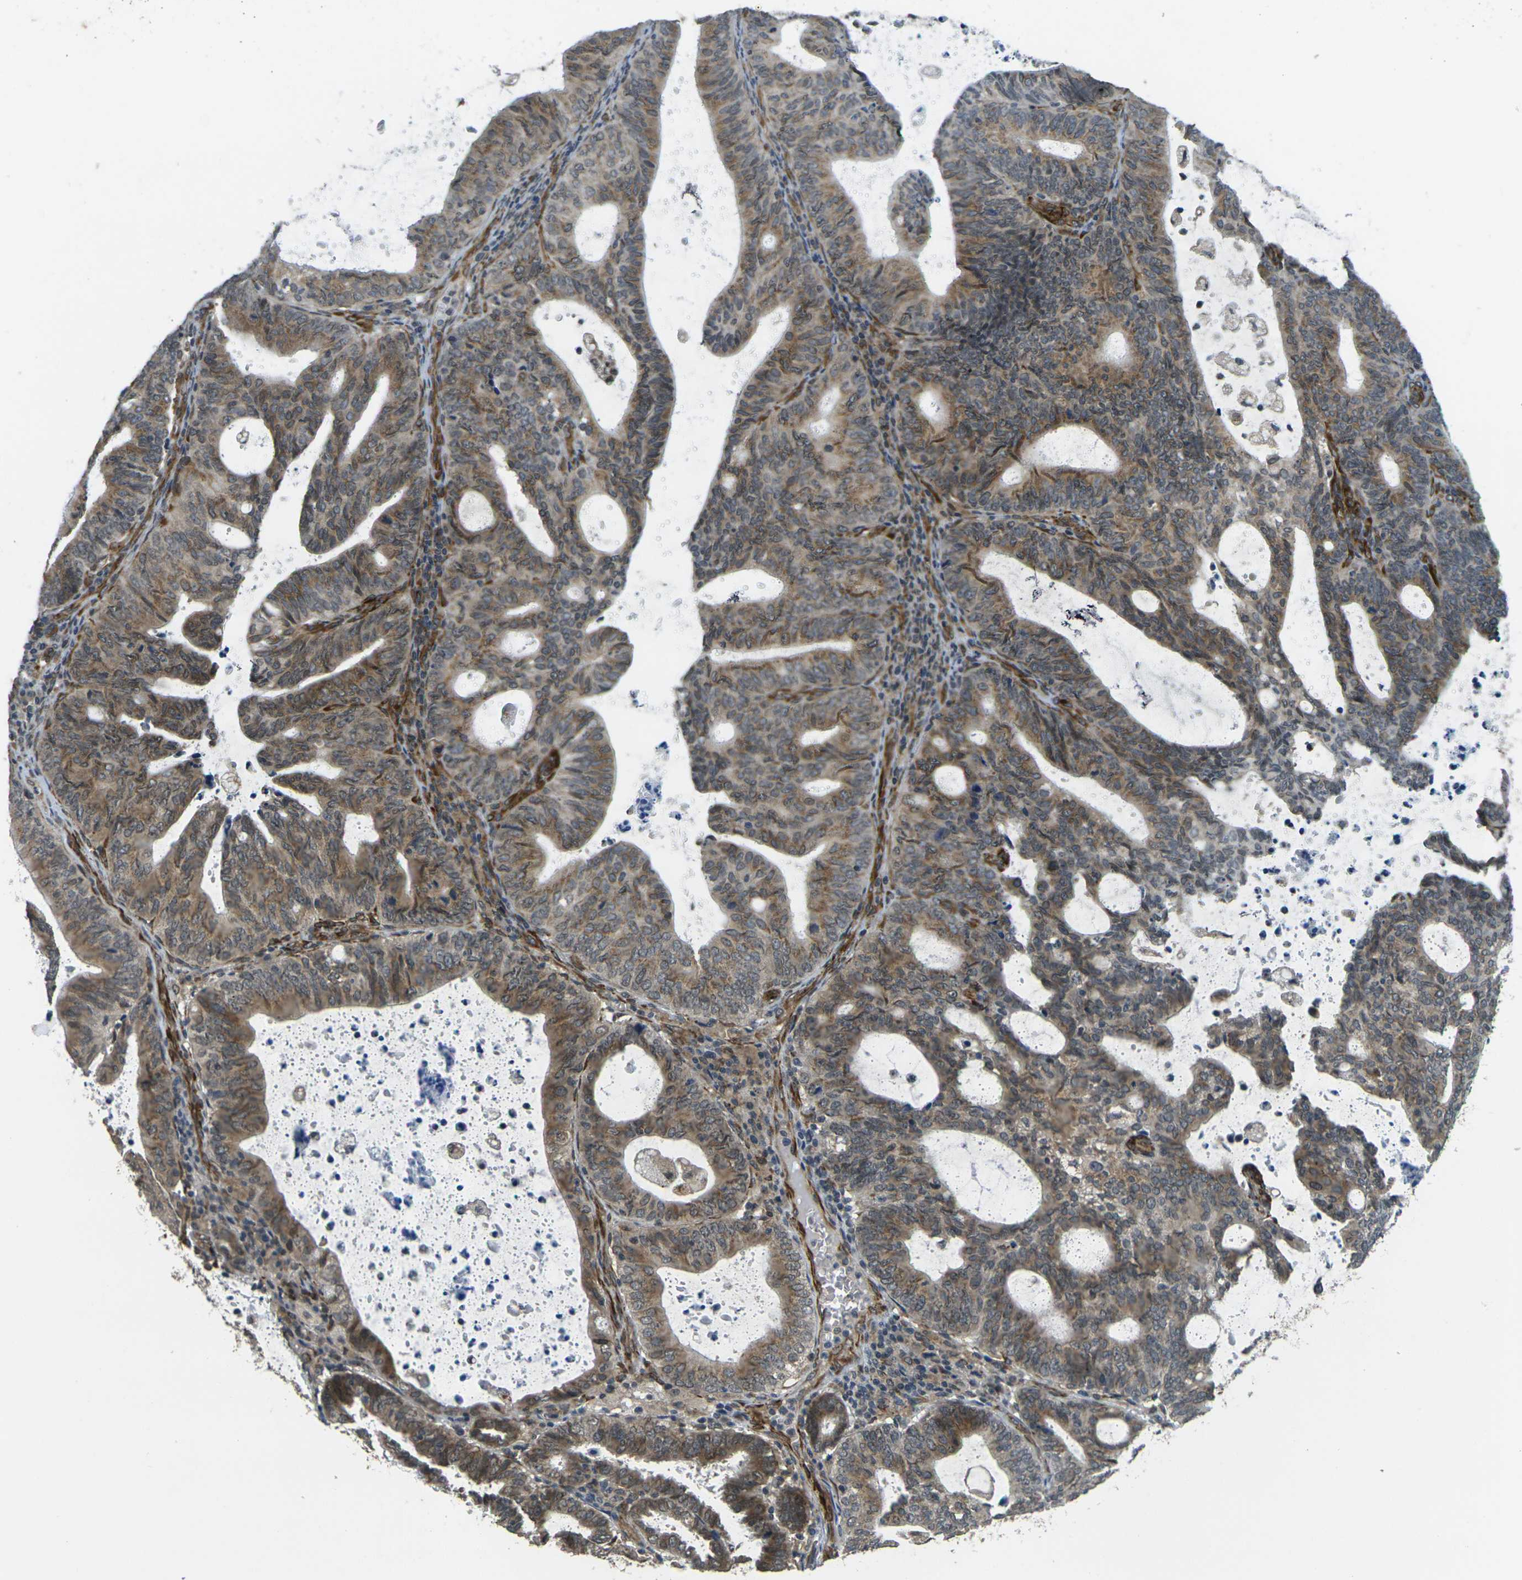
{"staining": {"intensity": "moderate", "quantity": "25%-75%", "location": "cytoplasmic/membranous"}, "tissue": "endometrial cancer", "cell_type": "Tumor cells", "image_type": "cancer", "snomed": [{"axis": "morphology", "description": "Adenocarcinoma, NOS"}, {"axis": "topography", "description": "Uterus"}], "caption": "This photomicrograph exhibits IHC staining of human adenocarcinoma (endometrial), with medium moderate cytoplasmic/membranous staining in about 25%-75% of tumor cells.", "gene": "FUT11", "patient": {"sex": "female", "age": 83}}